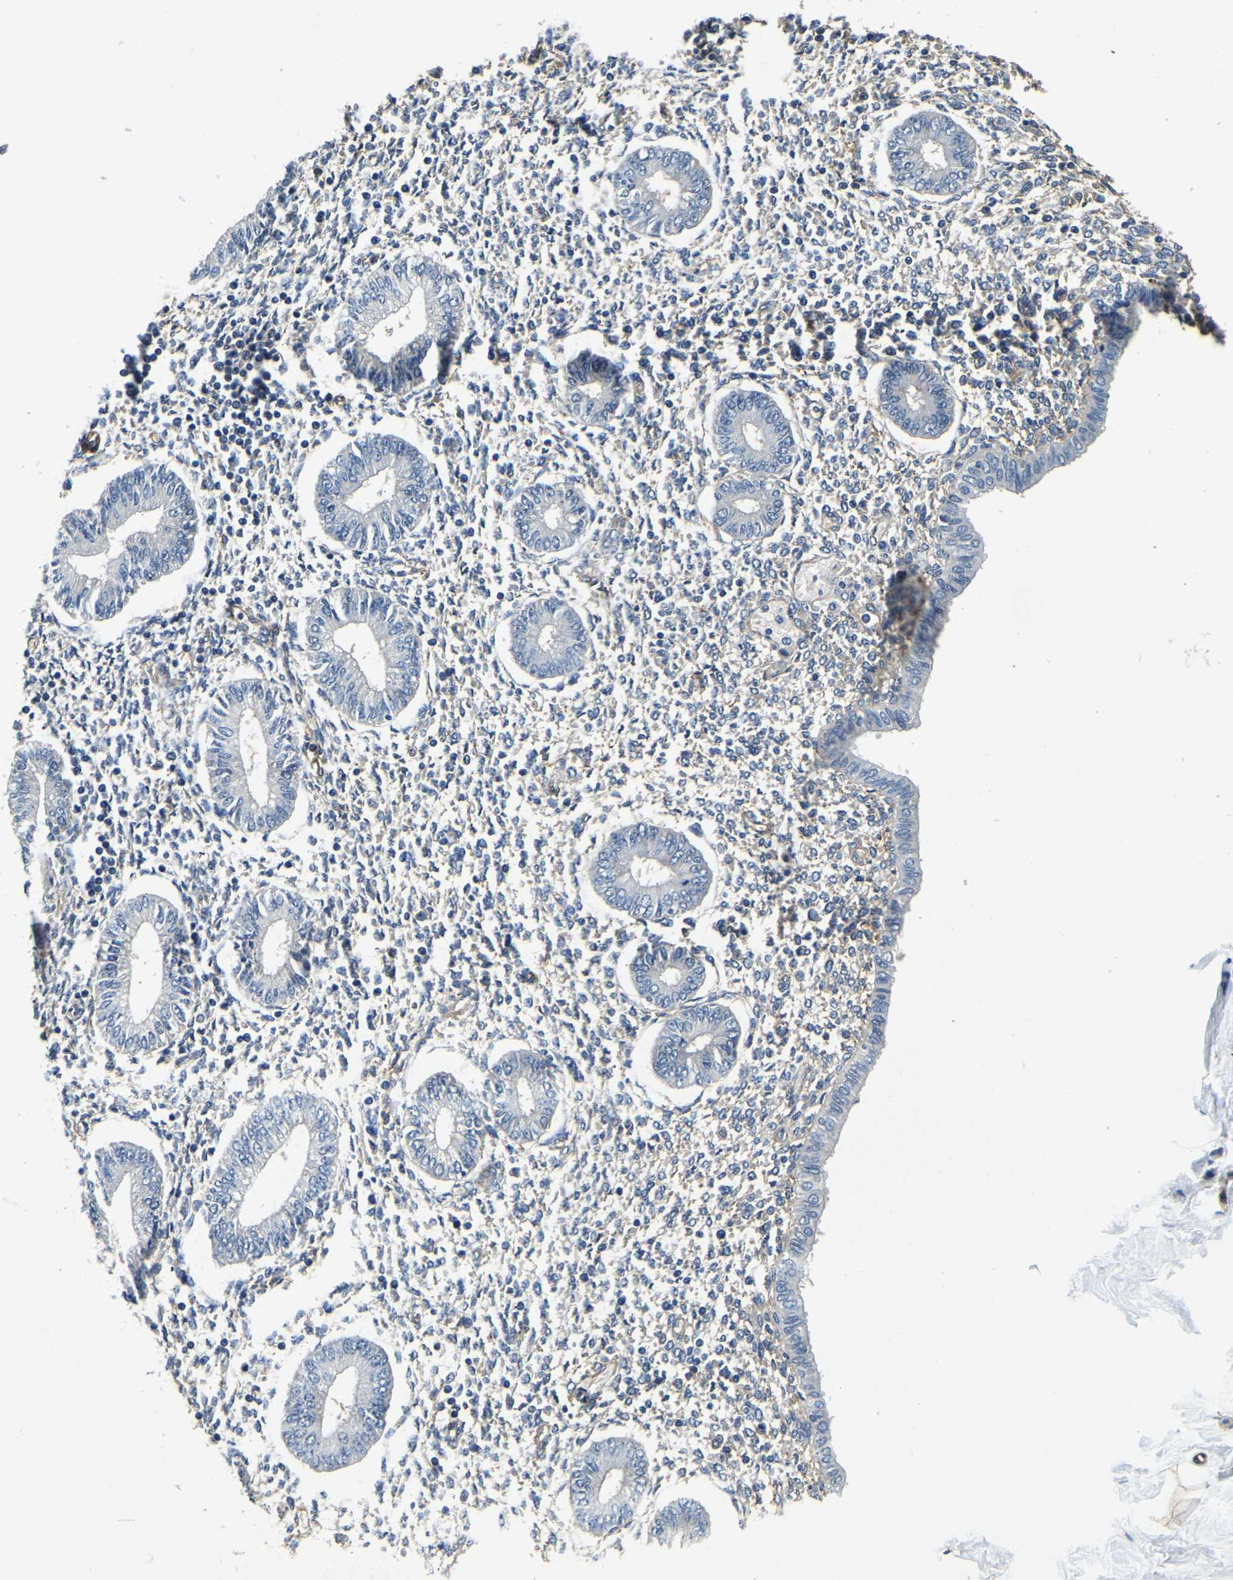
{"staining": {"intensity": "weak", "quantity": "<25%", "location": "cytoplasmic/membranous"}, "tissue": "endometrium", "cell_type": "Cells in endometrial stroma", "image_type": "normal", "snomed": [{"axis": "morphology", "description": "Normal tissue, NOS"}, {"axis": "topography", "description": "Endometrium"}], "caption": "The immunohistochemistry micrograph has no significant staining in cells in endometrial stroma of endometrium. (DAB (3,3'-diaminobenzidine) IHC visualized using brightfield microscopy, high magnification).", "gene": "RNF39", "patient": {"sex": "female", "age": 50}}